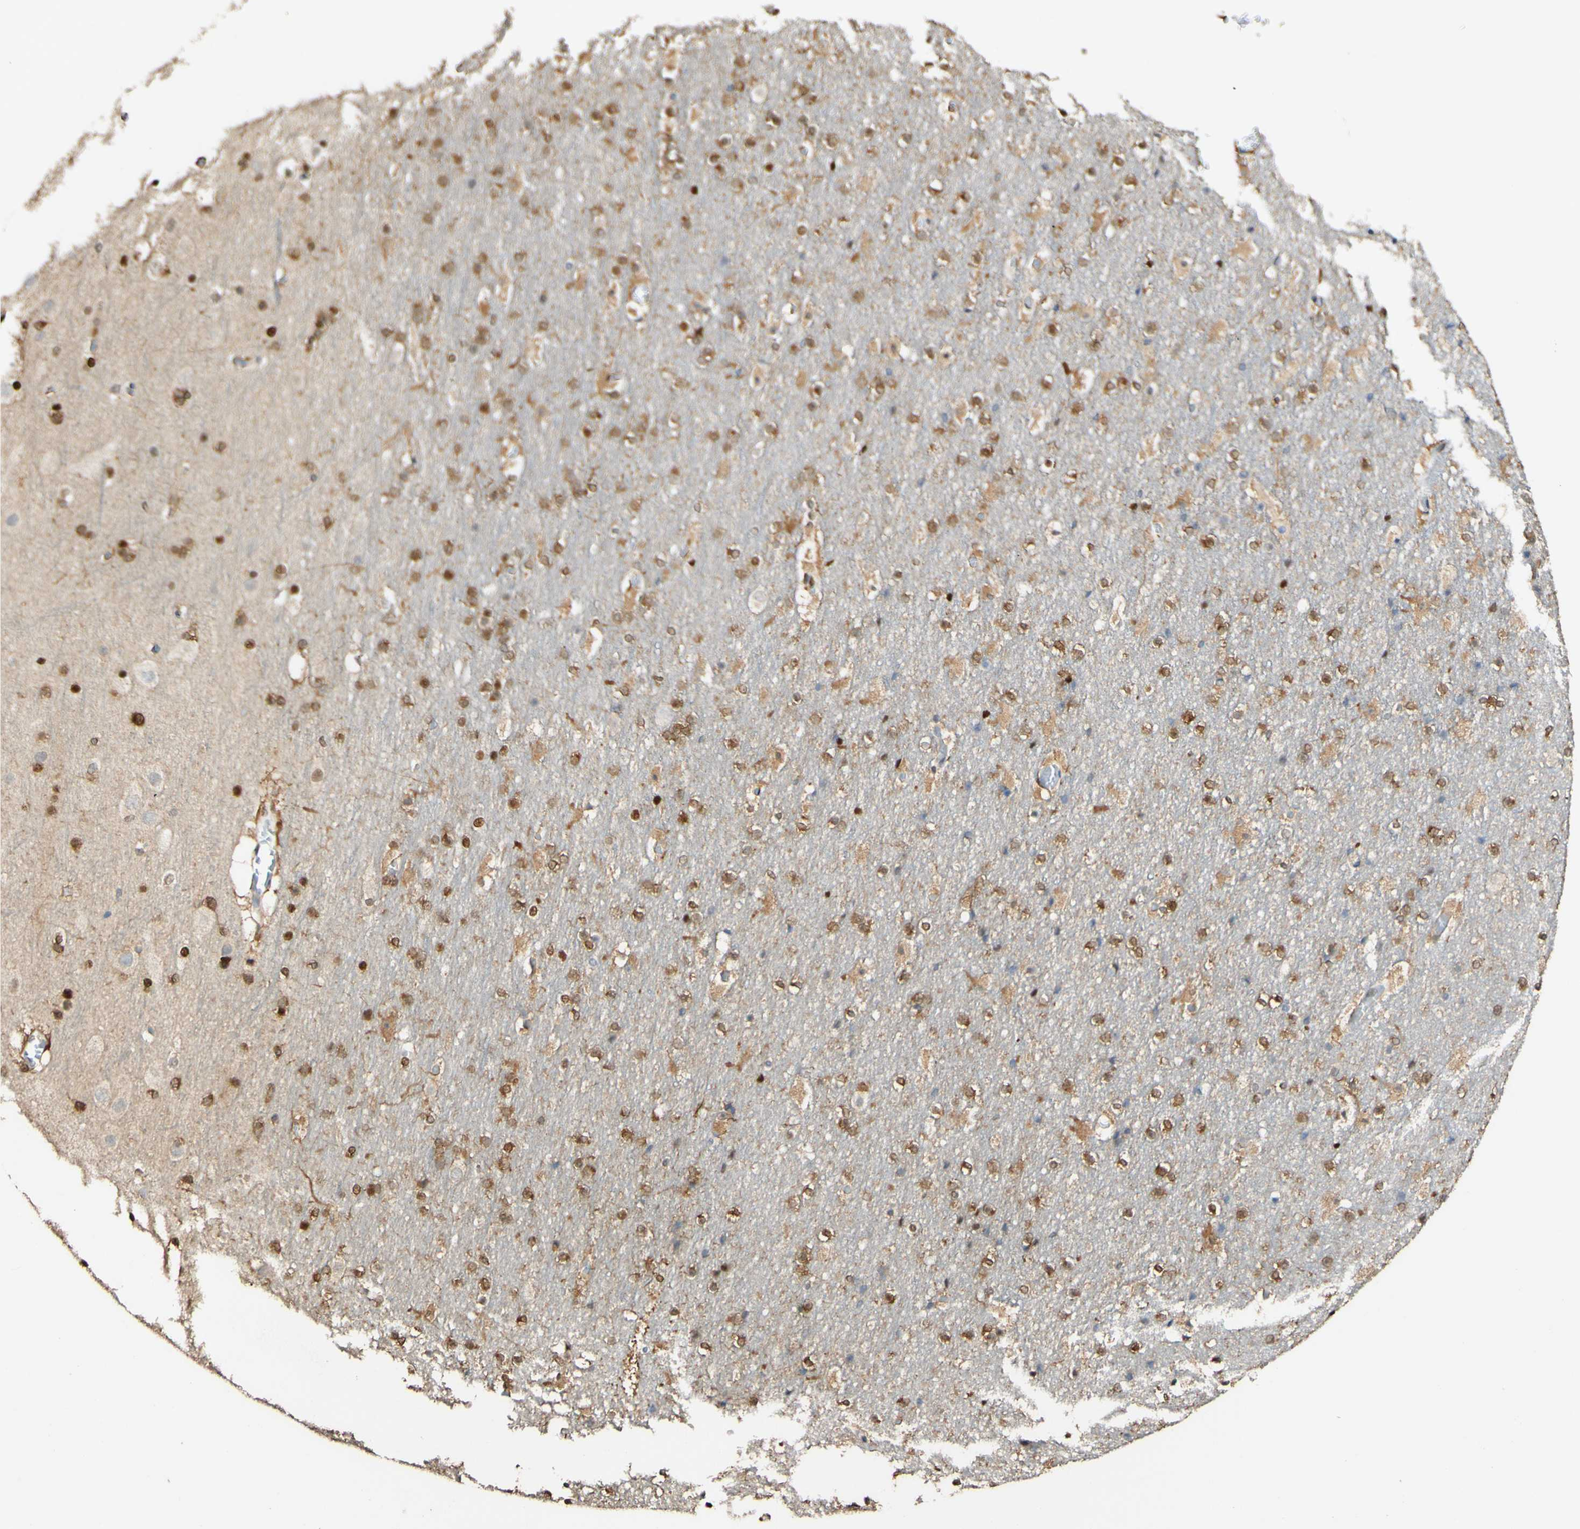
{"staining": {"intensity": "moderate", "quantity": ">75%", "location": "nuclear"}, "tissue": "cerebral cortex", "cell_type": "Endothelial cells", "image_type": "normal", "snomed": [{"axis": "morphology", "description": "Normal tissue, NOS"}, {"axis": "topography", "description": "Cerebral cortex"}], "caption": "Immunohistochemistry histopathology image of unremarkable cerebral cortex: cerebral cortex stained using immunohistochemistry (IHC) shows medium levels of moderate protein expression localized specifically in the nuclear of endothelial cells, appearing as a nuclear brown color.", "gene": "MAP3K4", "patient": {"sex": "male", "age": 57}}